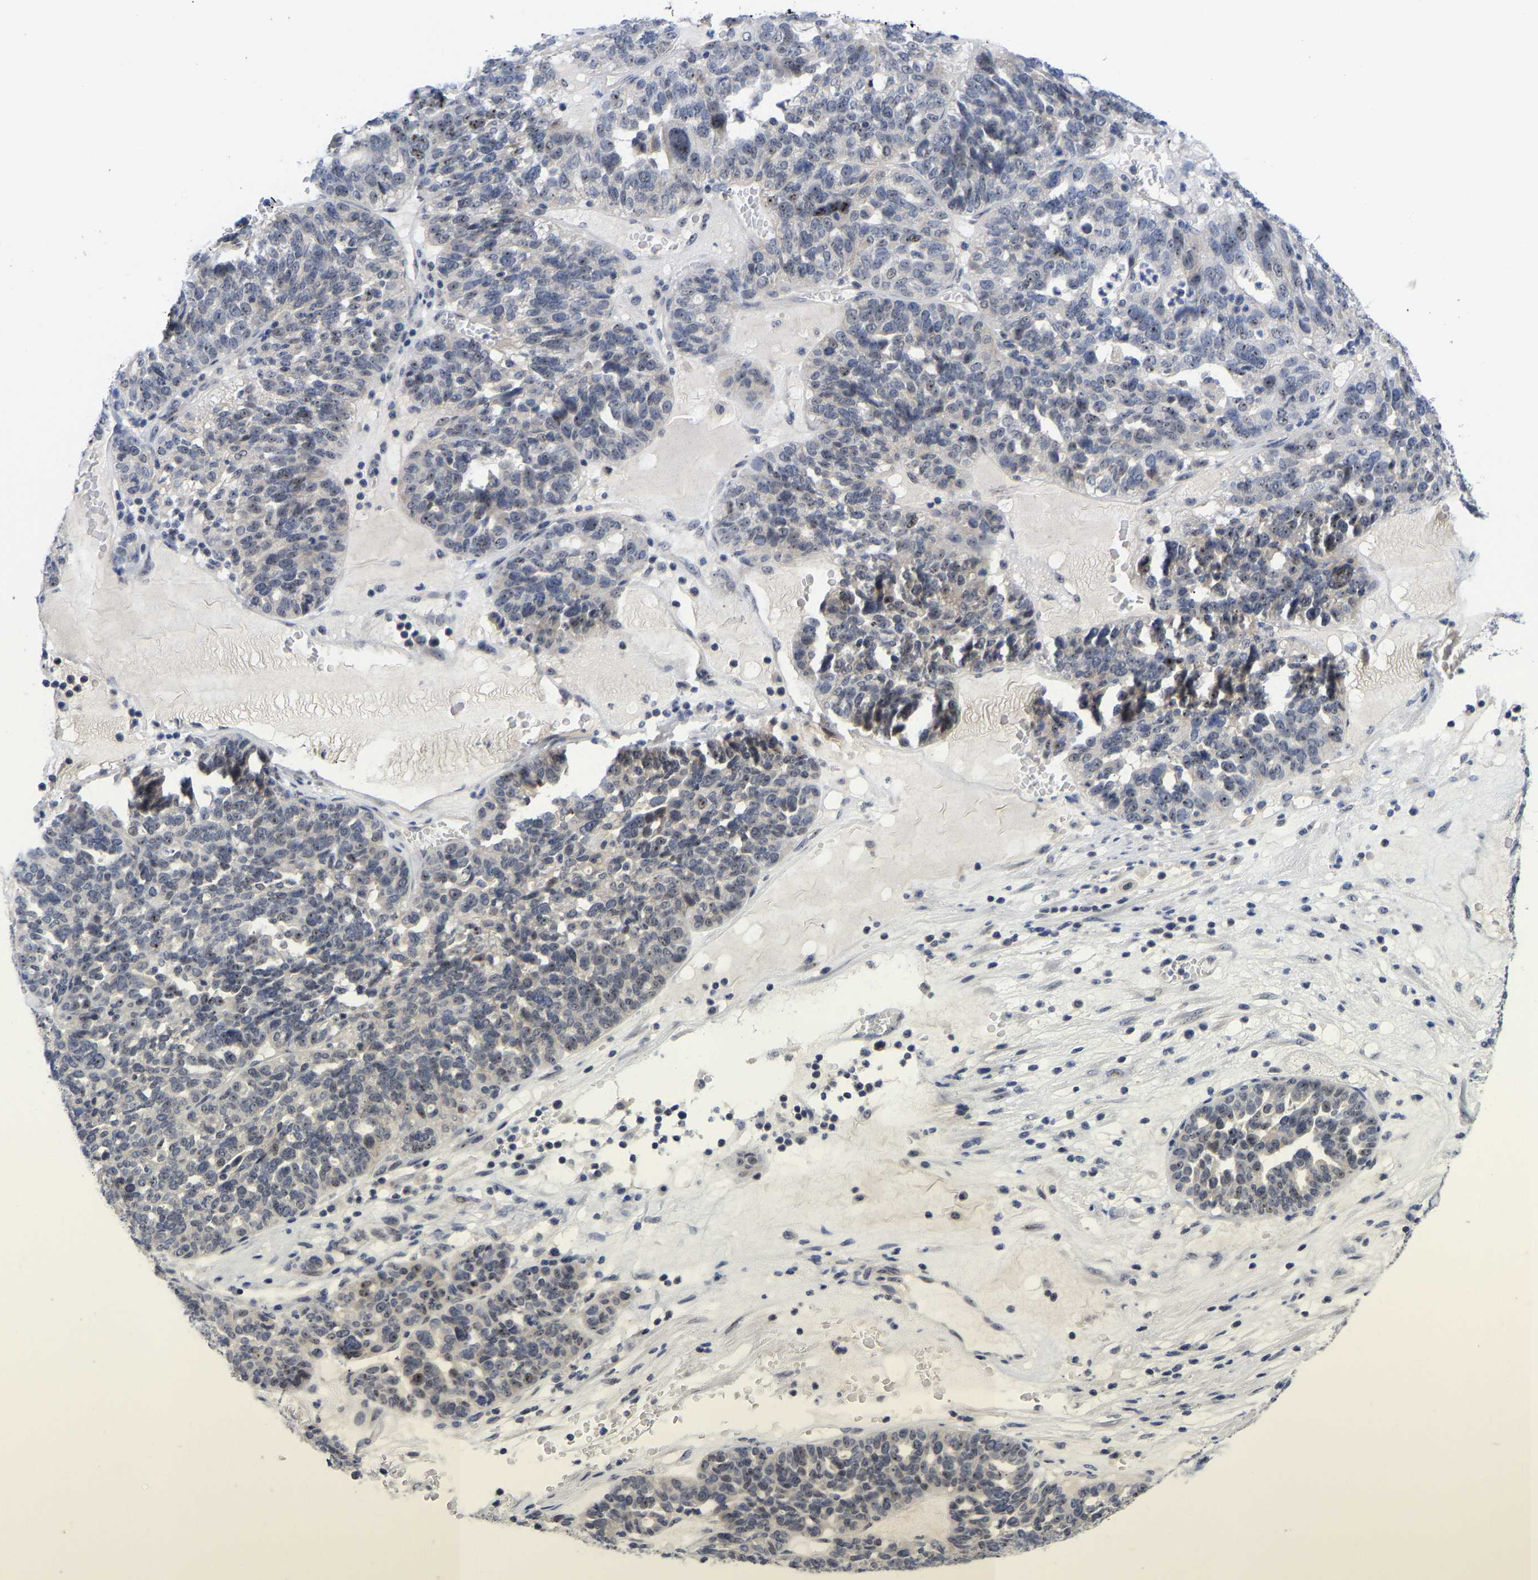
{"staining": {"intensity": "weak", "quantity": "<25%", "location": "nuclear"}, "tissue": "ovarian cancer", "cell_type": "Tumor cells", "image_type": "cancer", "snomed": [{"axis": "morphology", "description": "Cystadenocarcinoma, serous, NOS"}, {"axis": "topography", "description": "Ovary"}], "caption": "Human ovarian cancer stained for a protein using immunohistochemistry shows no positivity in tumor cells.", "gene": "NLE1", "patient": {"sex": "female", "age": 59}}